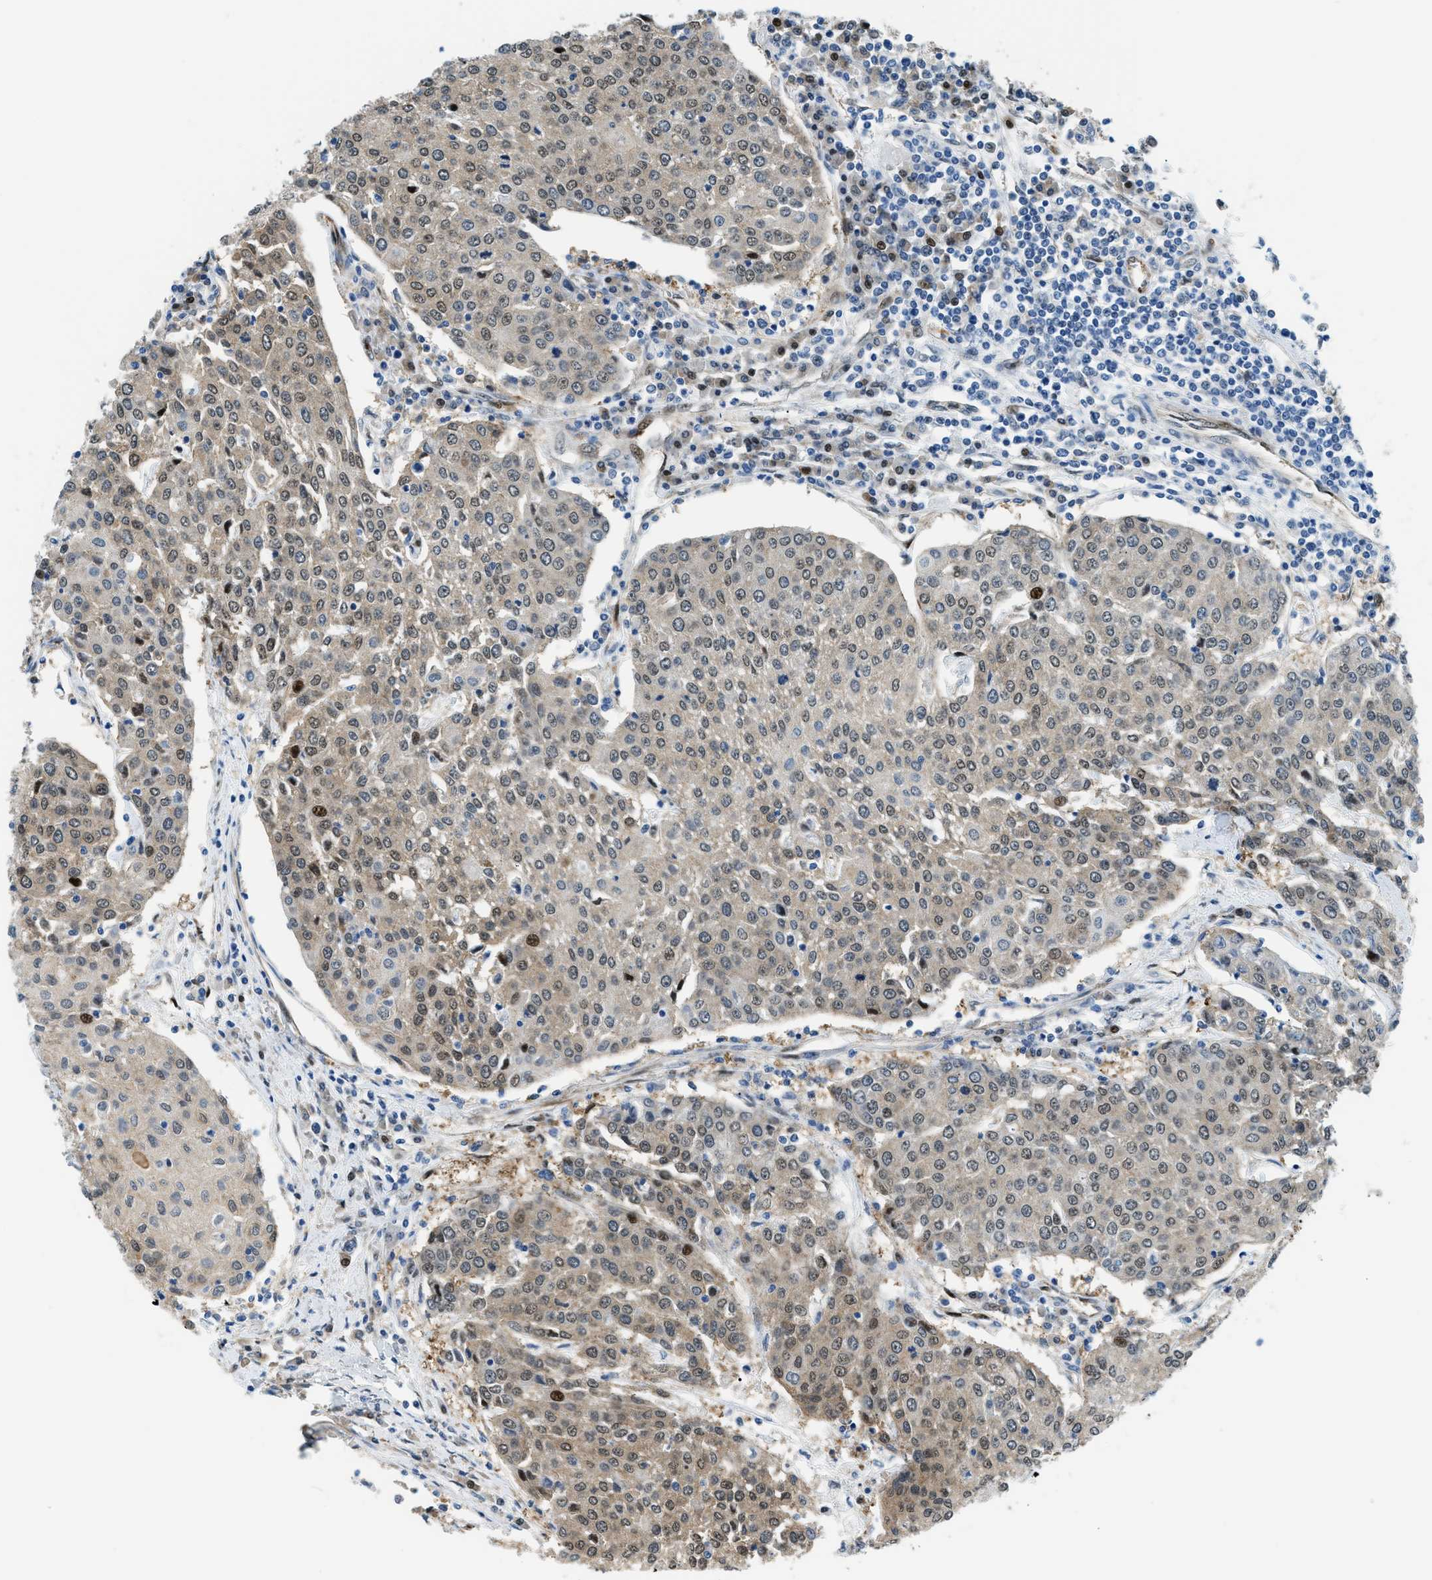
{"staining": {"intensity": "weak", "quantity": "25%-75%", "location": "cytoplasmic/membranous,nuclear"}, "tissue": "urothelial cancer", "cell_type": "Tumor cells", "image_type": "cancer", "snomed": [{"axis": "morphology", "description": "Urothelial carcinoma, High grade"}, {"axis": "topography", "description": "Urinary bladder"}], "caption": "Immunohistochemistry staining of high-grade urothelial carcinoma, which exhibits low levels of weak cytoplasmic/membranous and nuclear staining in about 25%-75% of tumor cells indicating weak cytoplasmic/membranous and nuclear protein expression. The staining was performed using DAB (3,3'-diaminobenzidine) (brown) for protein detection and nuclei were counterstained in hematoxylin (blue).", "gene": "YWHAE", "patient": {"sex": "female", "age": 85}}